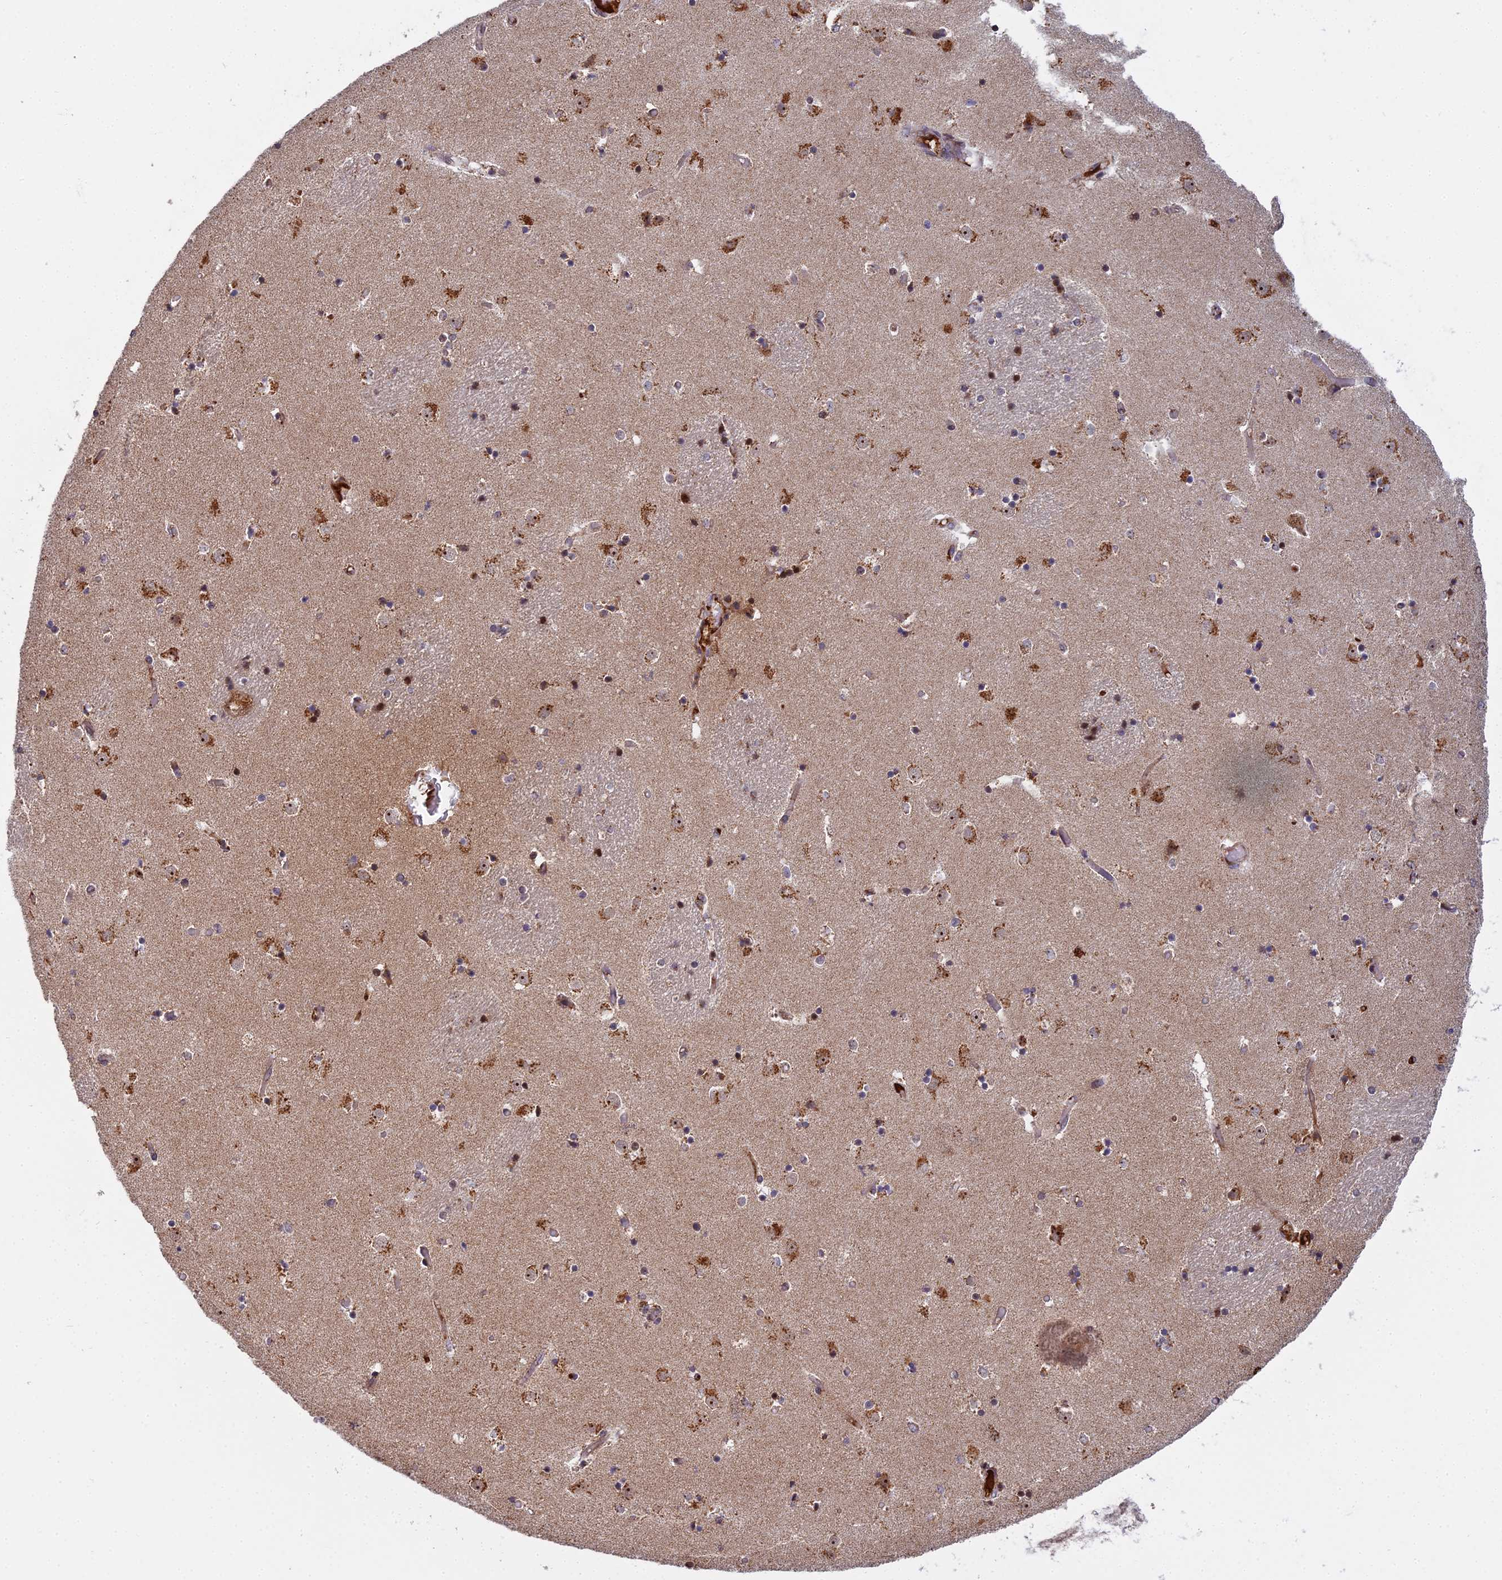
{"staining": {"intensity": "moderate", "quantity": "<25%", "location": "nuclear"}, "tissue": "caudate", "cell_type": "Glial cells", "image_type": "normal", "snomed": [{"axis": "morphology", "description": "Normal tissue, NOS"}, {"axis": "topography", "description": "Lateral ventricle wall"}], "caption": "A brown stain highlights moderate nuclear positivity of a protein in glial cells of unremarkable human caudate.", "gene": "MEOX1", "patient": {"sex": "female", "age": 52}}